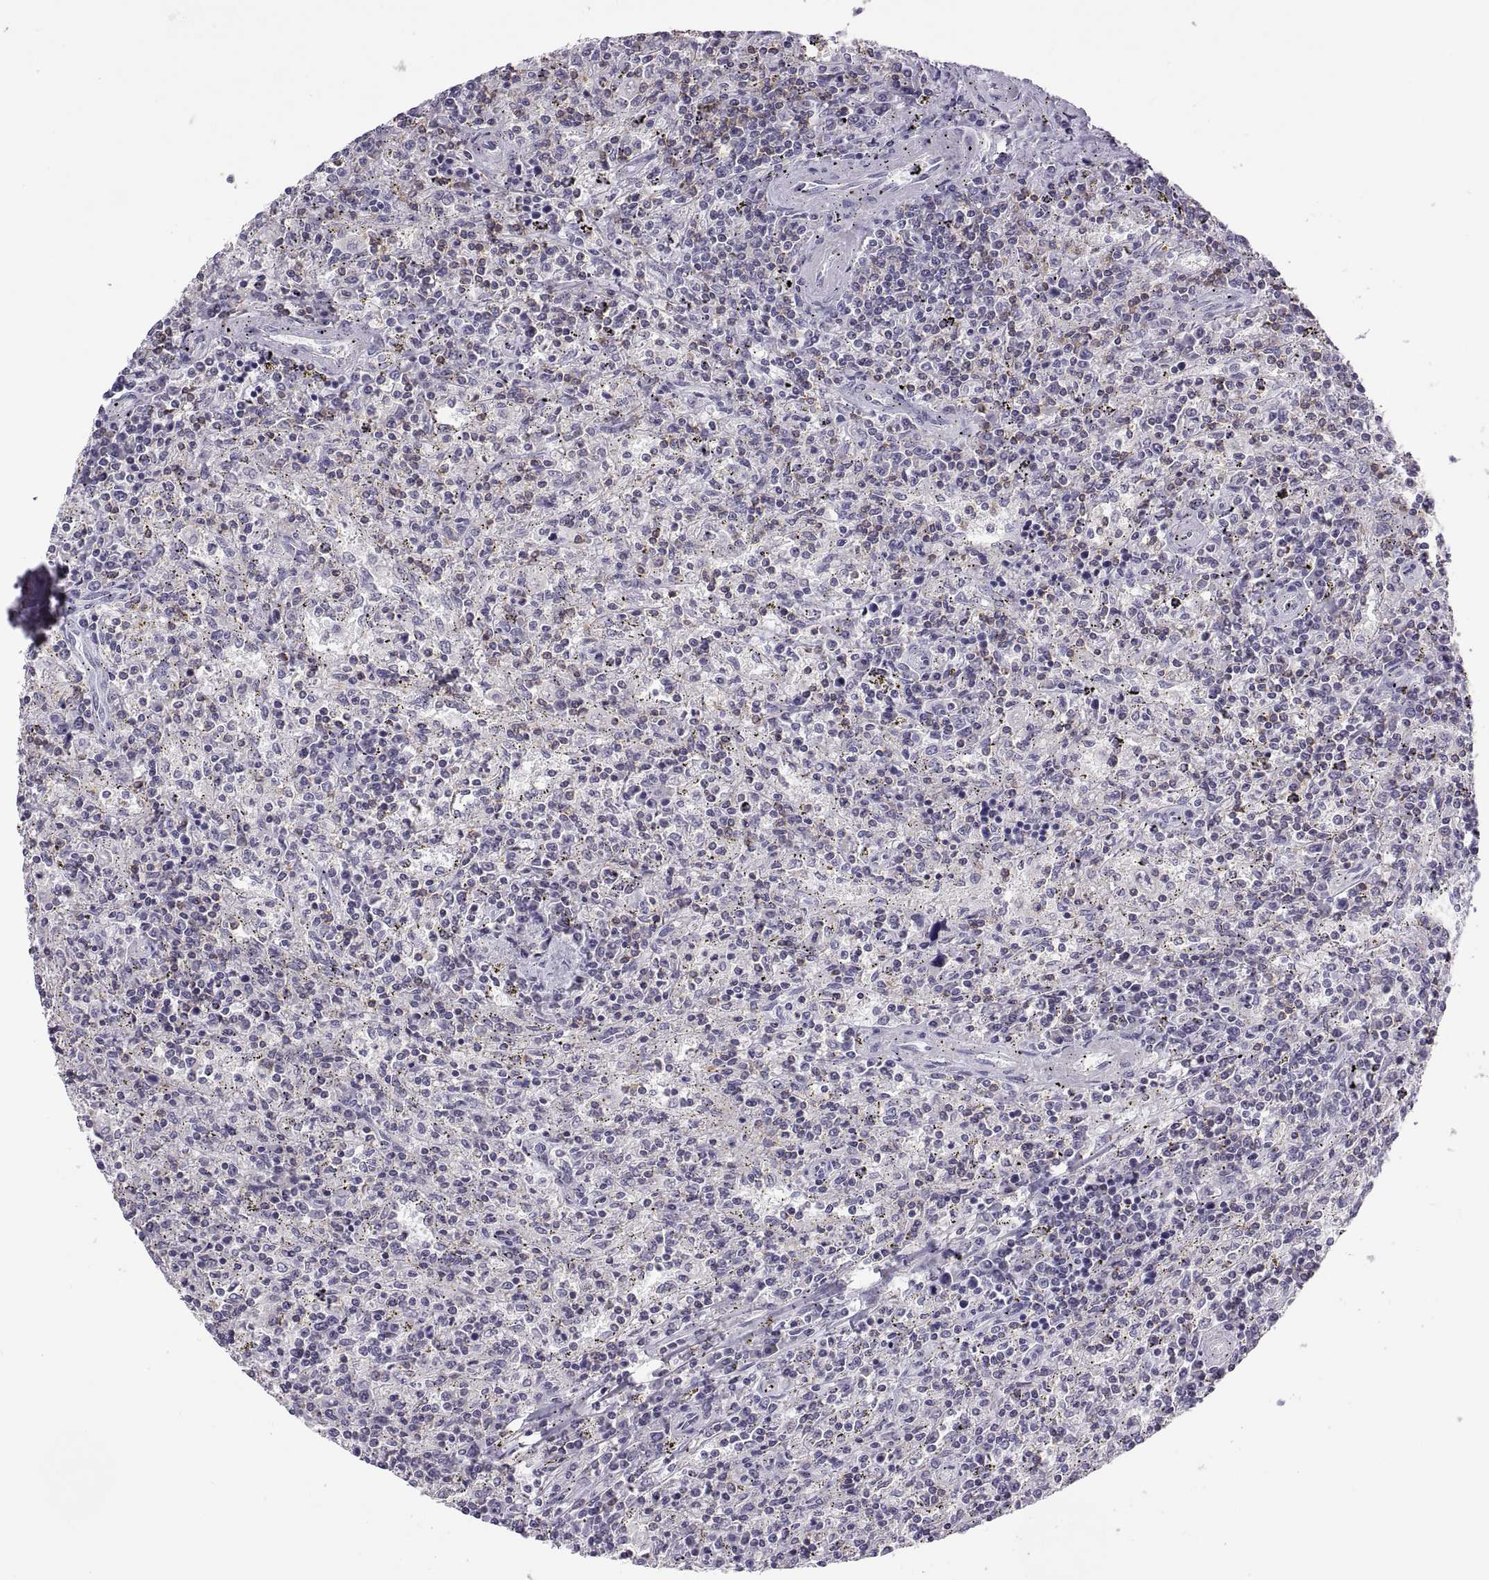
{"staining": {"intensity": "negative", "quantity": "none", "location": "none"}, "tissue": "lymphoma", "cell_type": "Tumor cells", "image_type": "cancer", "snomed": [{"axis": "morphology", "description": "Malignant lymphoma, non-Hodgkin's type, Low grade"}, {"axis": "topography", "description": "Spleen"}], "caption": "A photomicrograph of human lymphoma is negative for staining in tumor cells.", "gene": "TTC21A", "patient": {"sex": "male", "age": 62}}